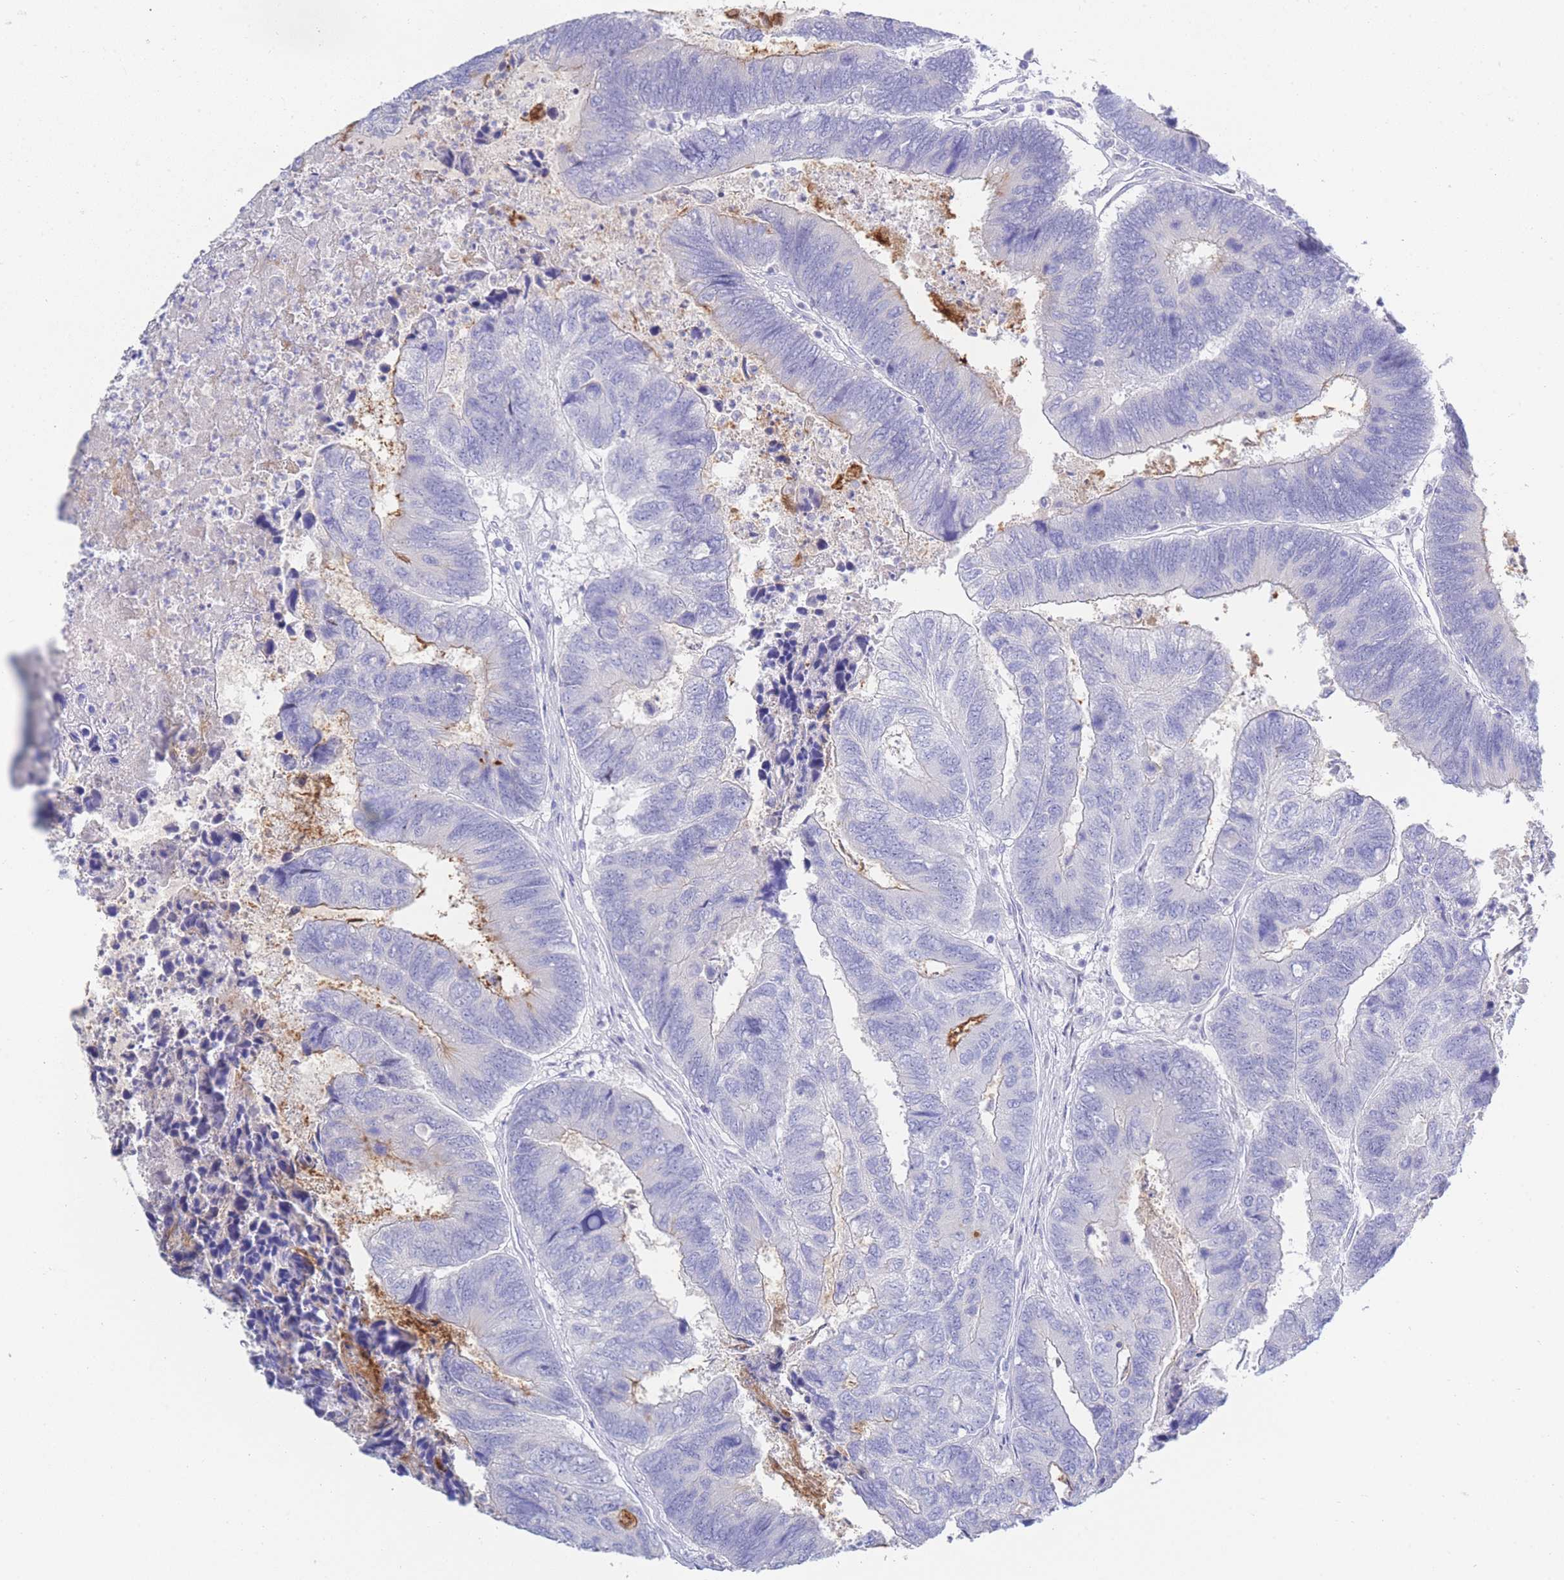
{"staining": {"intensity": "negative", "quantity": "none", "location": "none"}, "tissue": "colorectal cancer", "cell_type": "Tumor cells", "image_type": "cancer", "snomed": [{"axis": "morphology", "description": "Adenocarcinoma, NOS"}, {"axis": "topography", "description": "Colon"}], "caption": "This is an immunohistochemistry photomicrograph of colorectal cancer. There is no positivity in tumor cells.", "gene": "LRRC37A", "patient": {"sex": "female", "age": 67}}